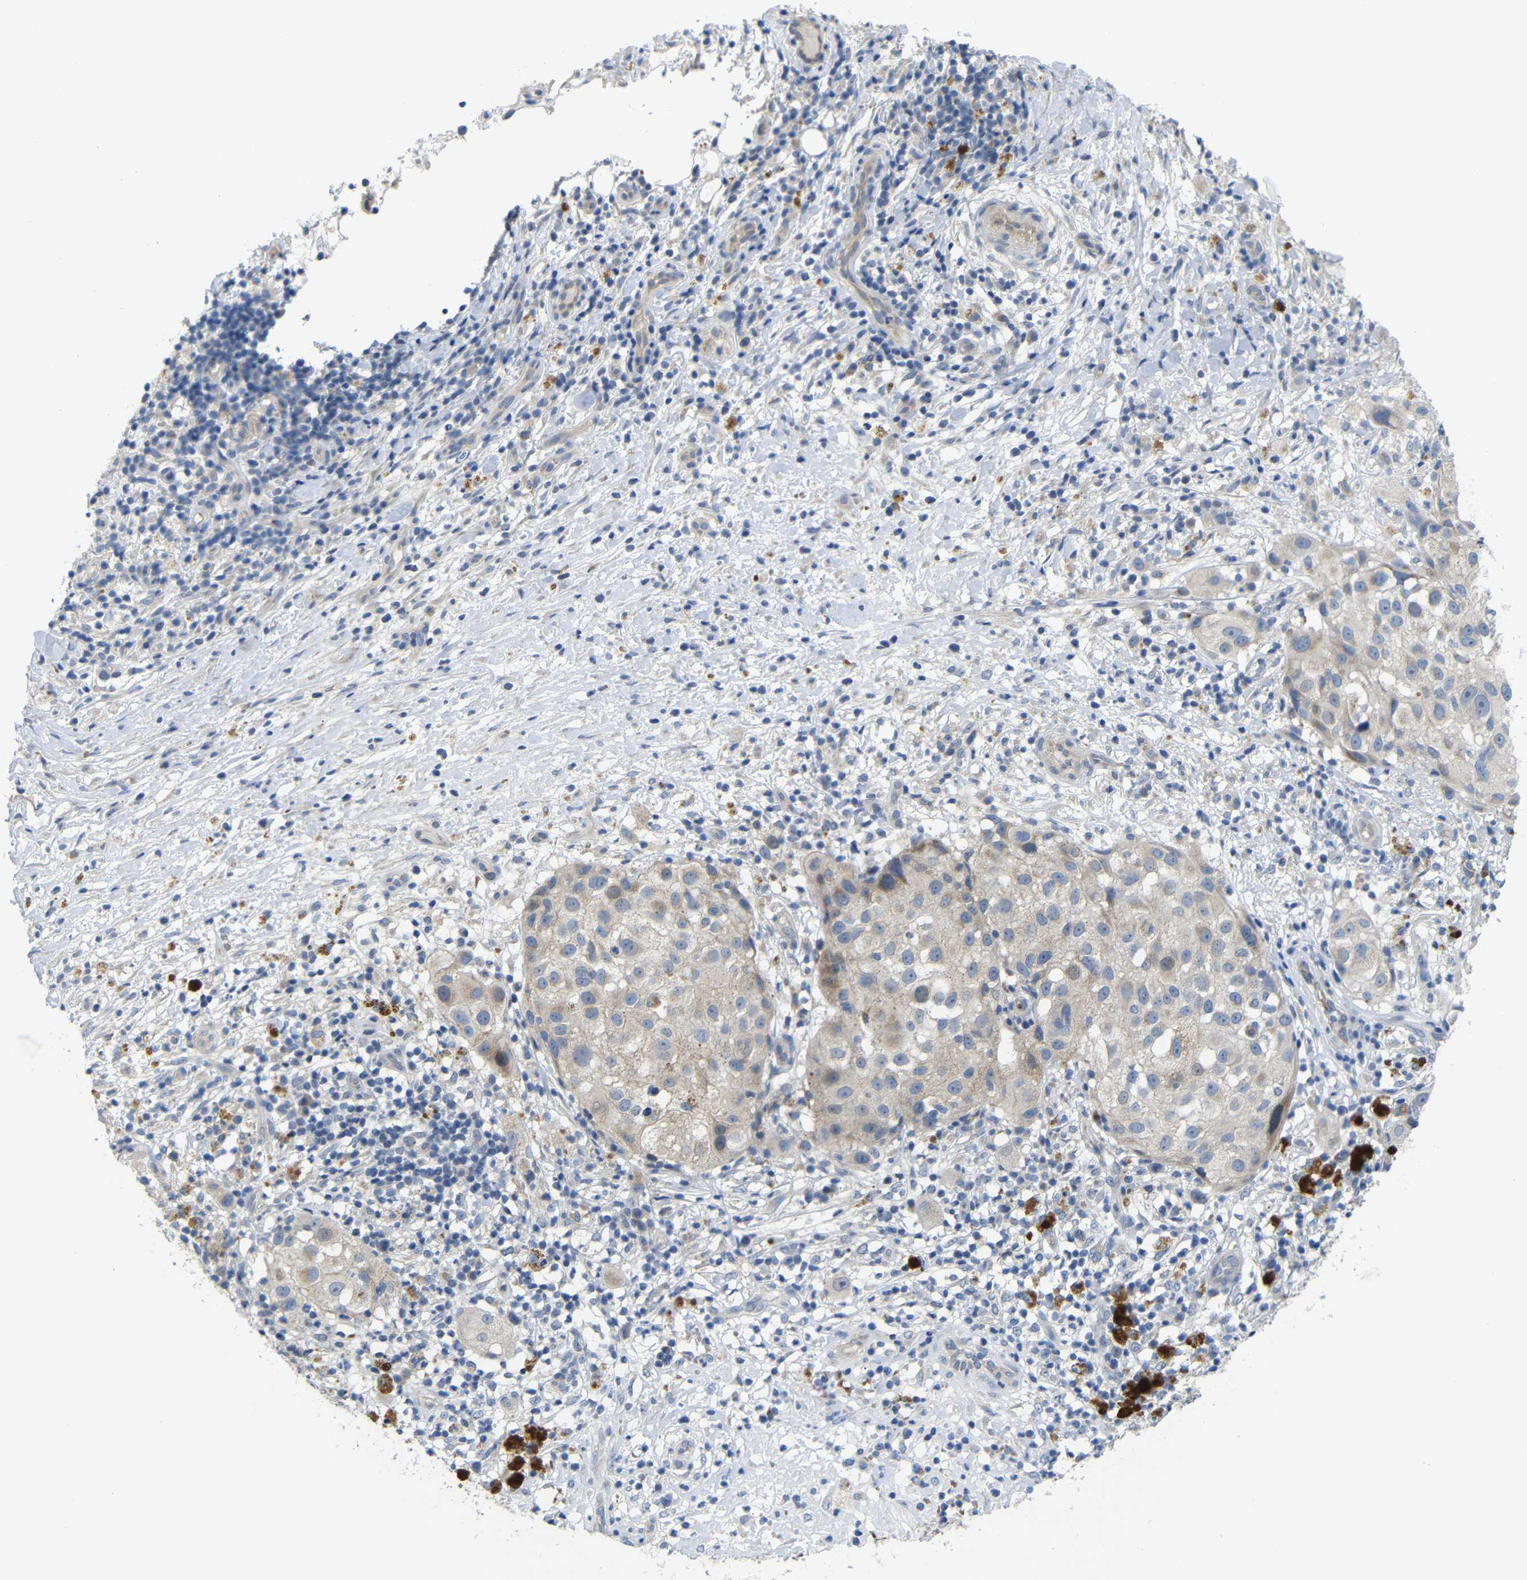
{"staining": {"intensity": "weak", "quantity": ">75%", "location": "cytoplasmic/membranous"}, "tissue": "melanoma", "cell_type": "Tumor cells", "image_type": "cancer", "snomed": [{"axis": "morphology", "description": "Necrosis, NOS"}, {"axis": "morphology", "description": "Malignant melanoma, NOS"}, {"axis": "topography", "description": "Skin"}], "caption": "A micrograph of human malignant melanoma stained for a protein shows weak cytoplasmic/membranous brown staining in tumor cells.", "gene": "TBC1D32", "patient": {"sex": "female", "age": 87}}